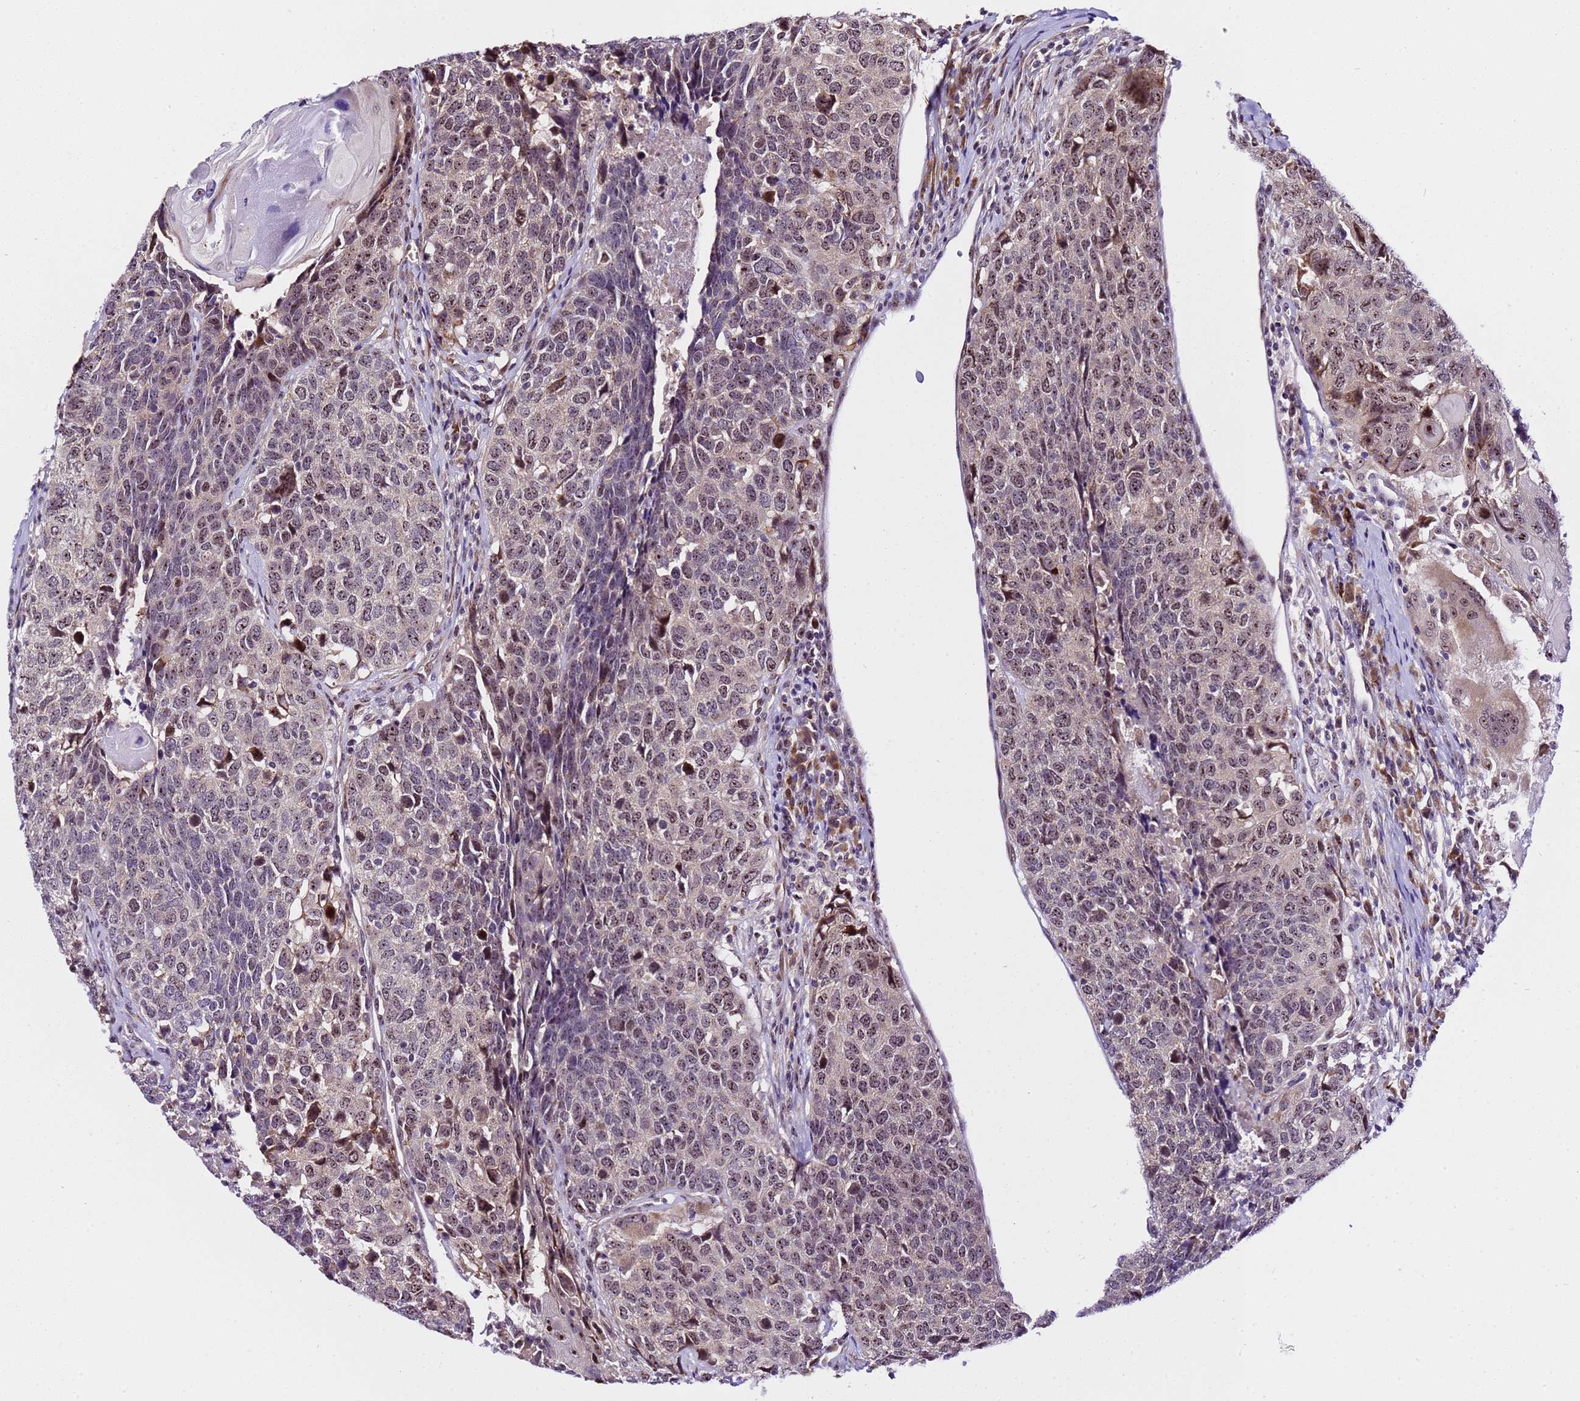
{"staining": {"intensity": "moderate", "quantity": "25%-75%", "location": "nuclear"}, "tissue": "head and neck cancer", "cell_type": "Tumor cells", "image_type": "cancer", "snomed": [{"axis": "morphology", "description": "Squamous cell carcinoma, NOS"}, {"axis": "topography", "description": "Head-Neck"}], "caption": "Brown immunohistochemical staining in squamous cell carcinoma (head and neck) shows moderate nuclear expression in approximately 25%-75% of tumor cells. The staining is performed using DAB (3,3'-diaminobenzidine) brown chromogen to label protein expression. The nuclei are counter-stained blue using hematoxylin.", "gene": "SLX4IP", "patient": {"sex": "male", "age": 66}}